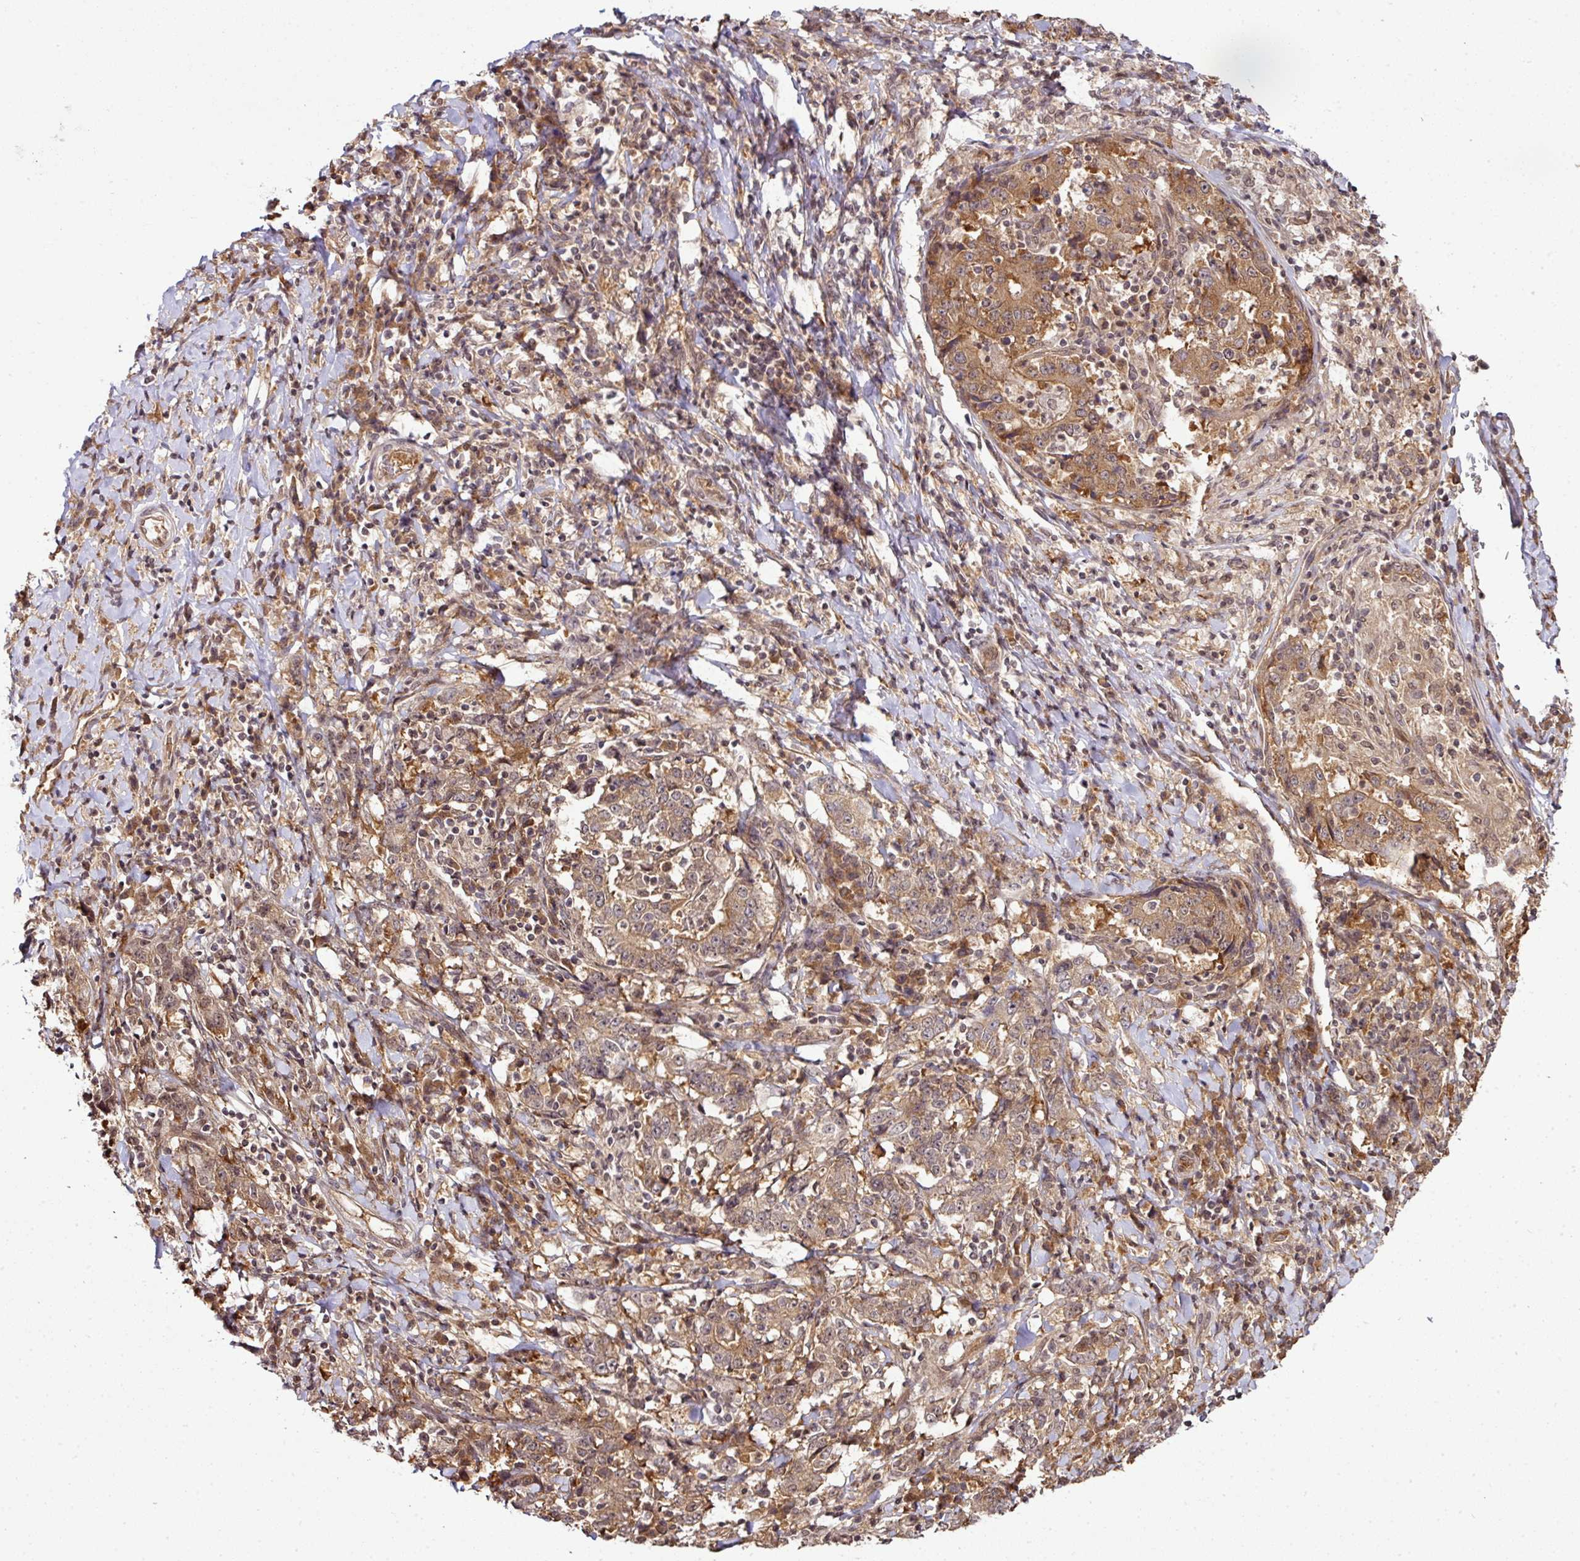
{"staining": {"intensity": "moderate", "quantity": ">75%", "location": "cytoplasmic/membranous"}, "tissue": "stomach cancer", "cell_type": "Tumor cells", "image_type": "cancer", "snomed": [{"axis": "morphology", "description": "Normal tissue, NOS"}, {"axis": "morphology", "description": "Adenocarcinoma, NOS"}, {"axis": "topography", "description": "Stomach, upper"}, {"axis": "topography", "description": "Stomach"}], "caption": "About >75% of tumor cells in human stomach cancer display moderate cytoplasmic/membranous protein staining as visualized by brown immunohistochemical staining.", "gene": "ANKRD18A", "patient": {"sex": "male", "age": 59}}